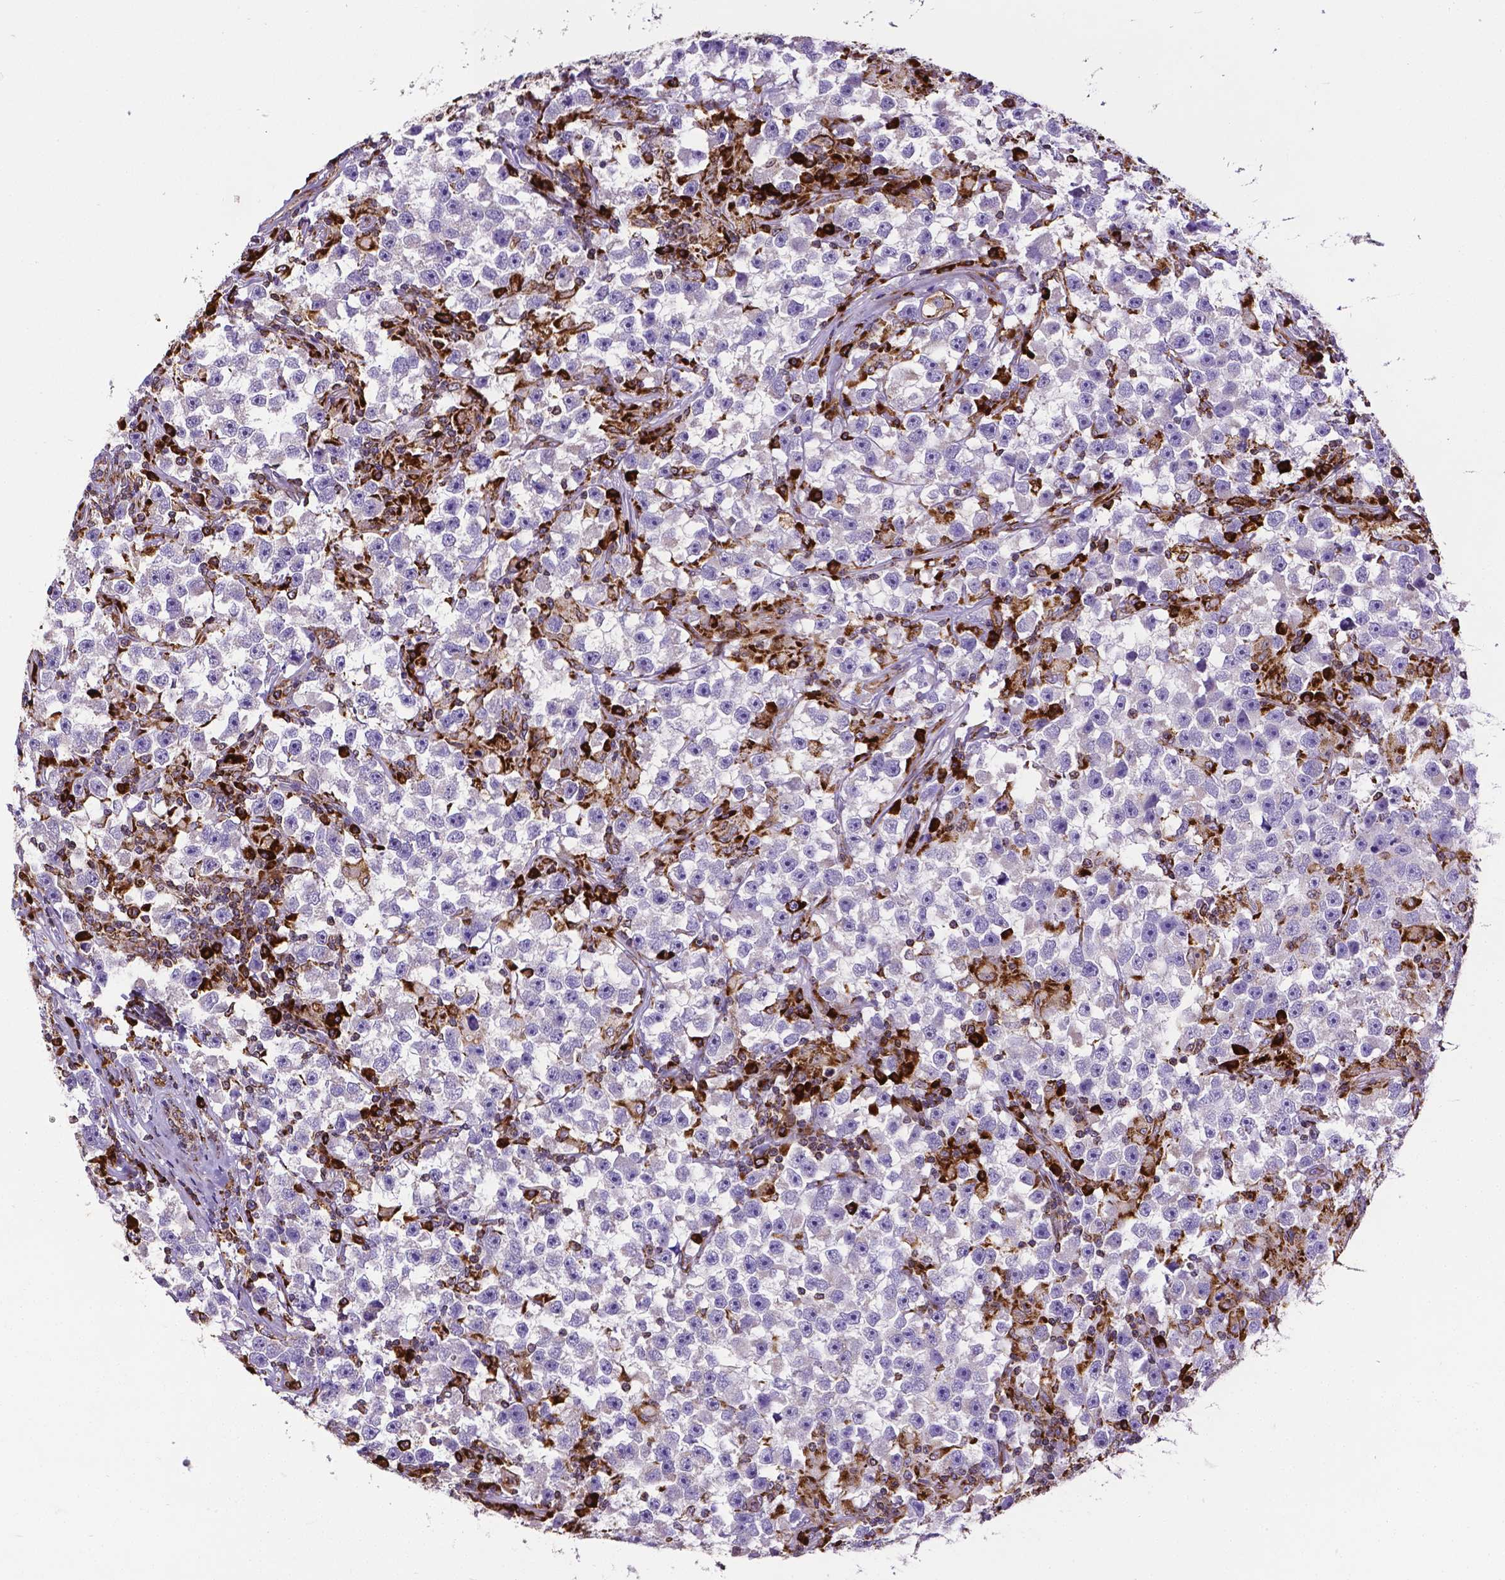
{"staining": {"intensity": "negative", "quantity": "none", "location": "none"}, "tissue": "testis cancer", "cell_type": "Tumor cells", "image_type": "cancer", "snomed": [{"axis": "morphology", "description": "Seminoma, NOS"}, {"axis": "topography", "description": "Testis"}], "caption": "A high-resolution photomicrograph shows immunohistochemistry staining of testis cancer (seminoma), which demonstrates no significant positivity in tumor cells.", "gene": "MTDH", "patient": {"sex": "male", "age": 33}}